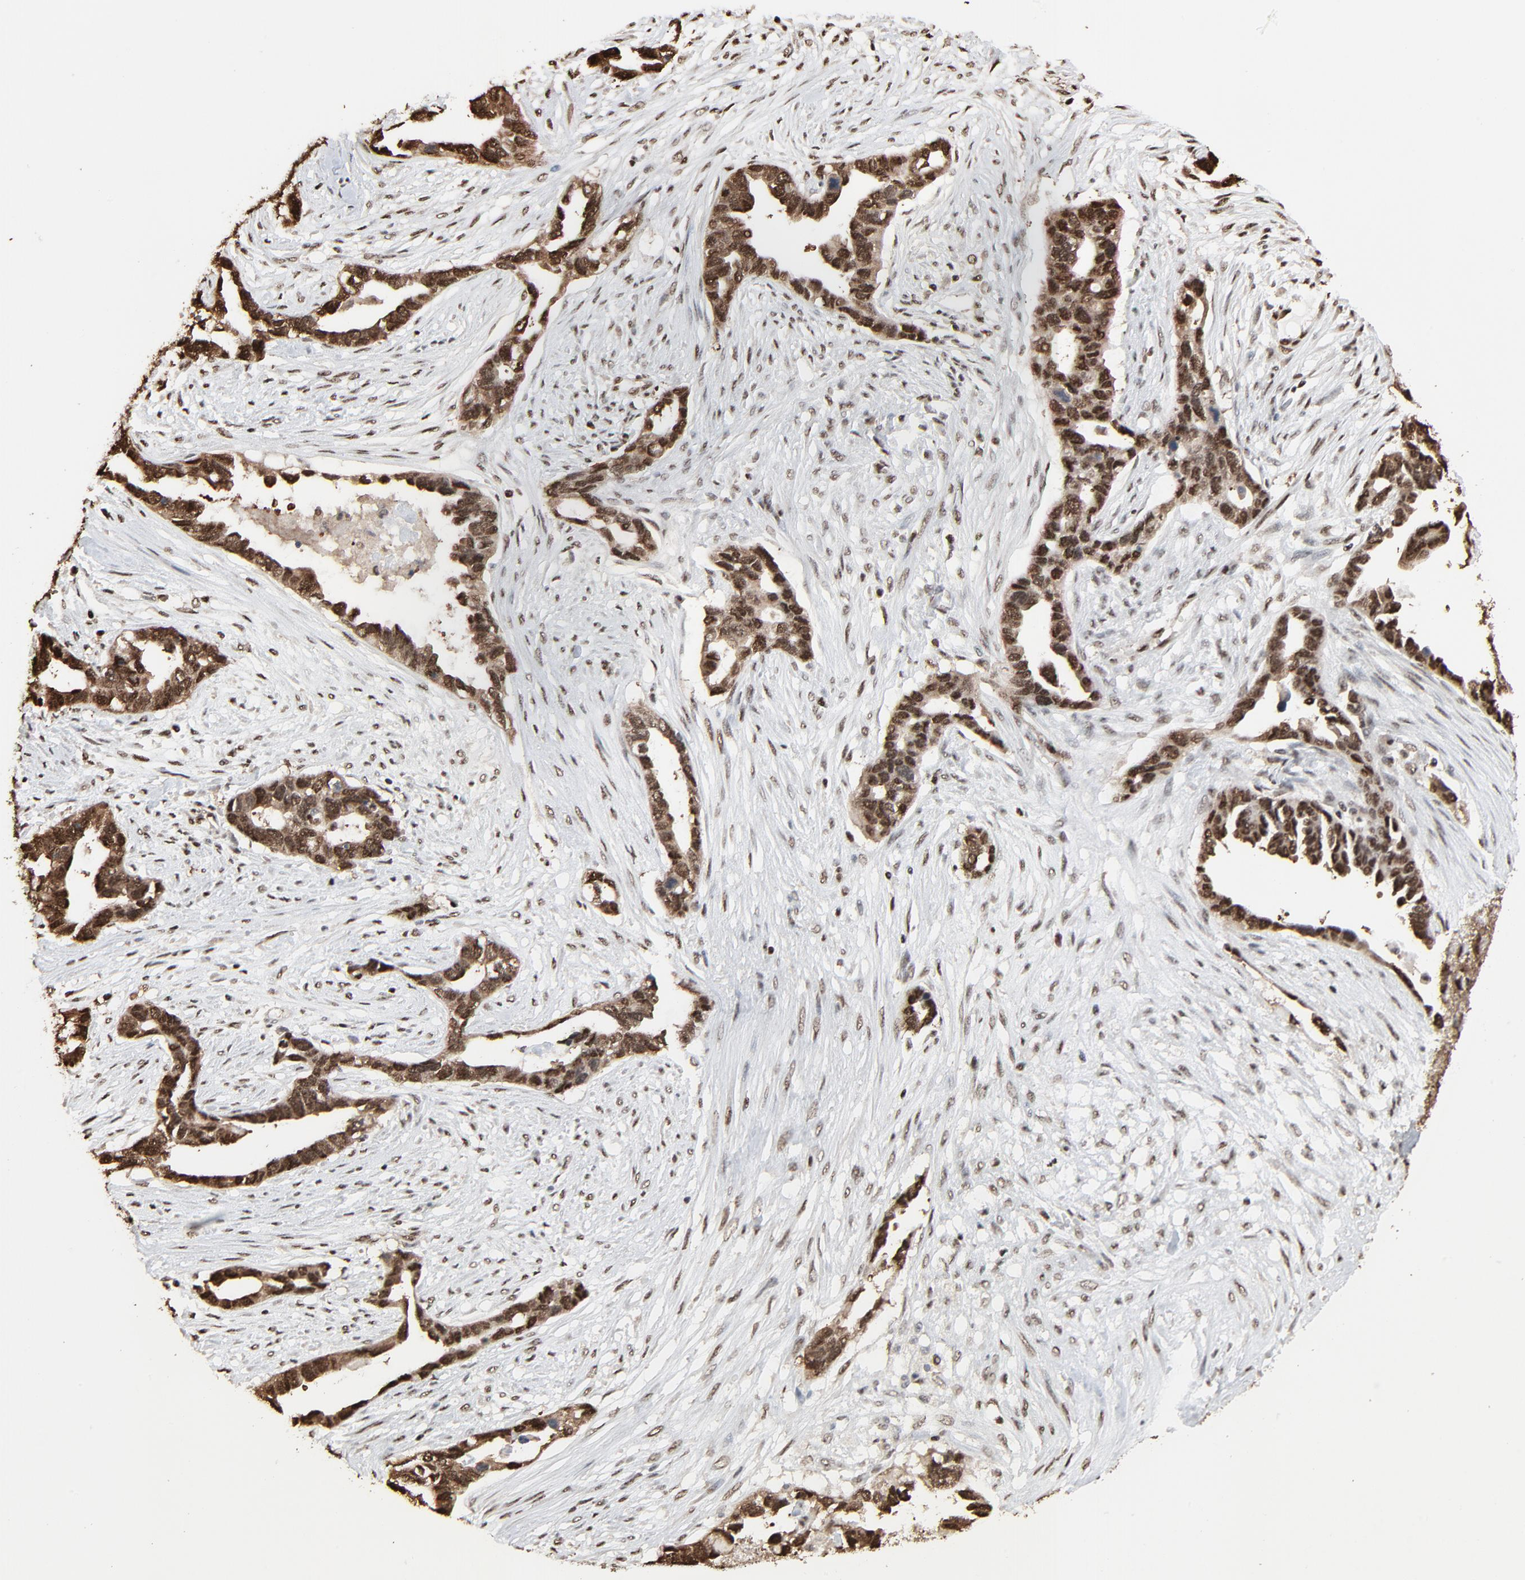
{"staining": {"intensity": "strong", "quantity": ">75%", "location": "cytoplasmic/membranous,nuclear"}, "tissue": "ovarian cancer", "cell_type": "Tumor cells", "image_type": "cancer", "snomed": [{"axis": "morphology", "description": "Cystadenocarcinoma, serous, NOS"}, {"axis": "topography", "description": "Ovary"}], "caption": "Immunohistochemical staining of human ovarian serous cystadenocarcinoma reveals high levels of strong cytoplasmic/membranous and nuclear protein positivity in about >75% of tumor cells. (Stains: DAB (3,3'-diaminobenzidine) in brown, nuclei in blue, Microscopy: brightfield microscopy at high magnification).", "gene": "MEIS2", "patient": {"sex": "female", "age": 54}}